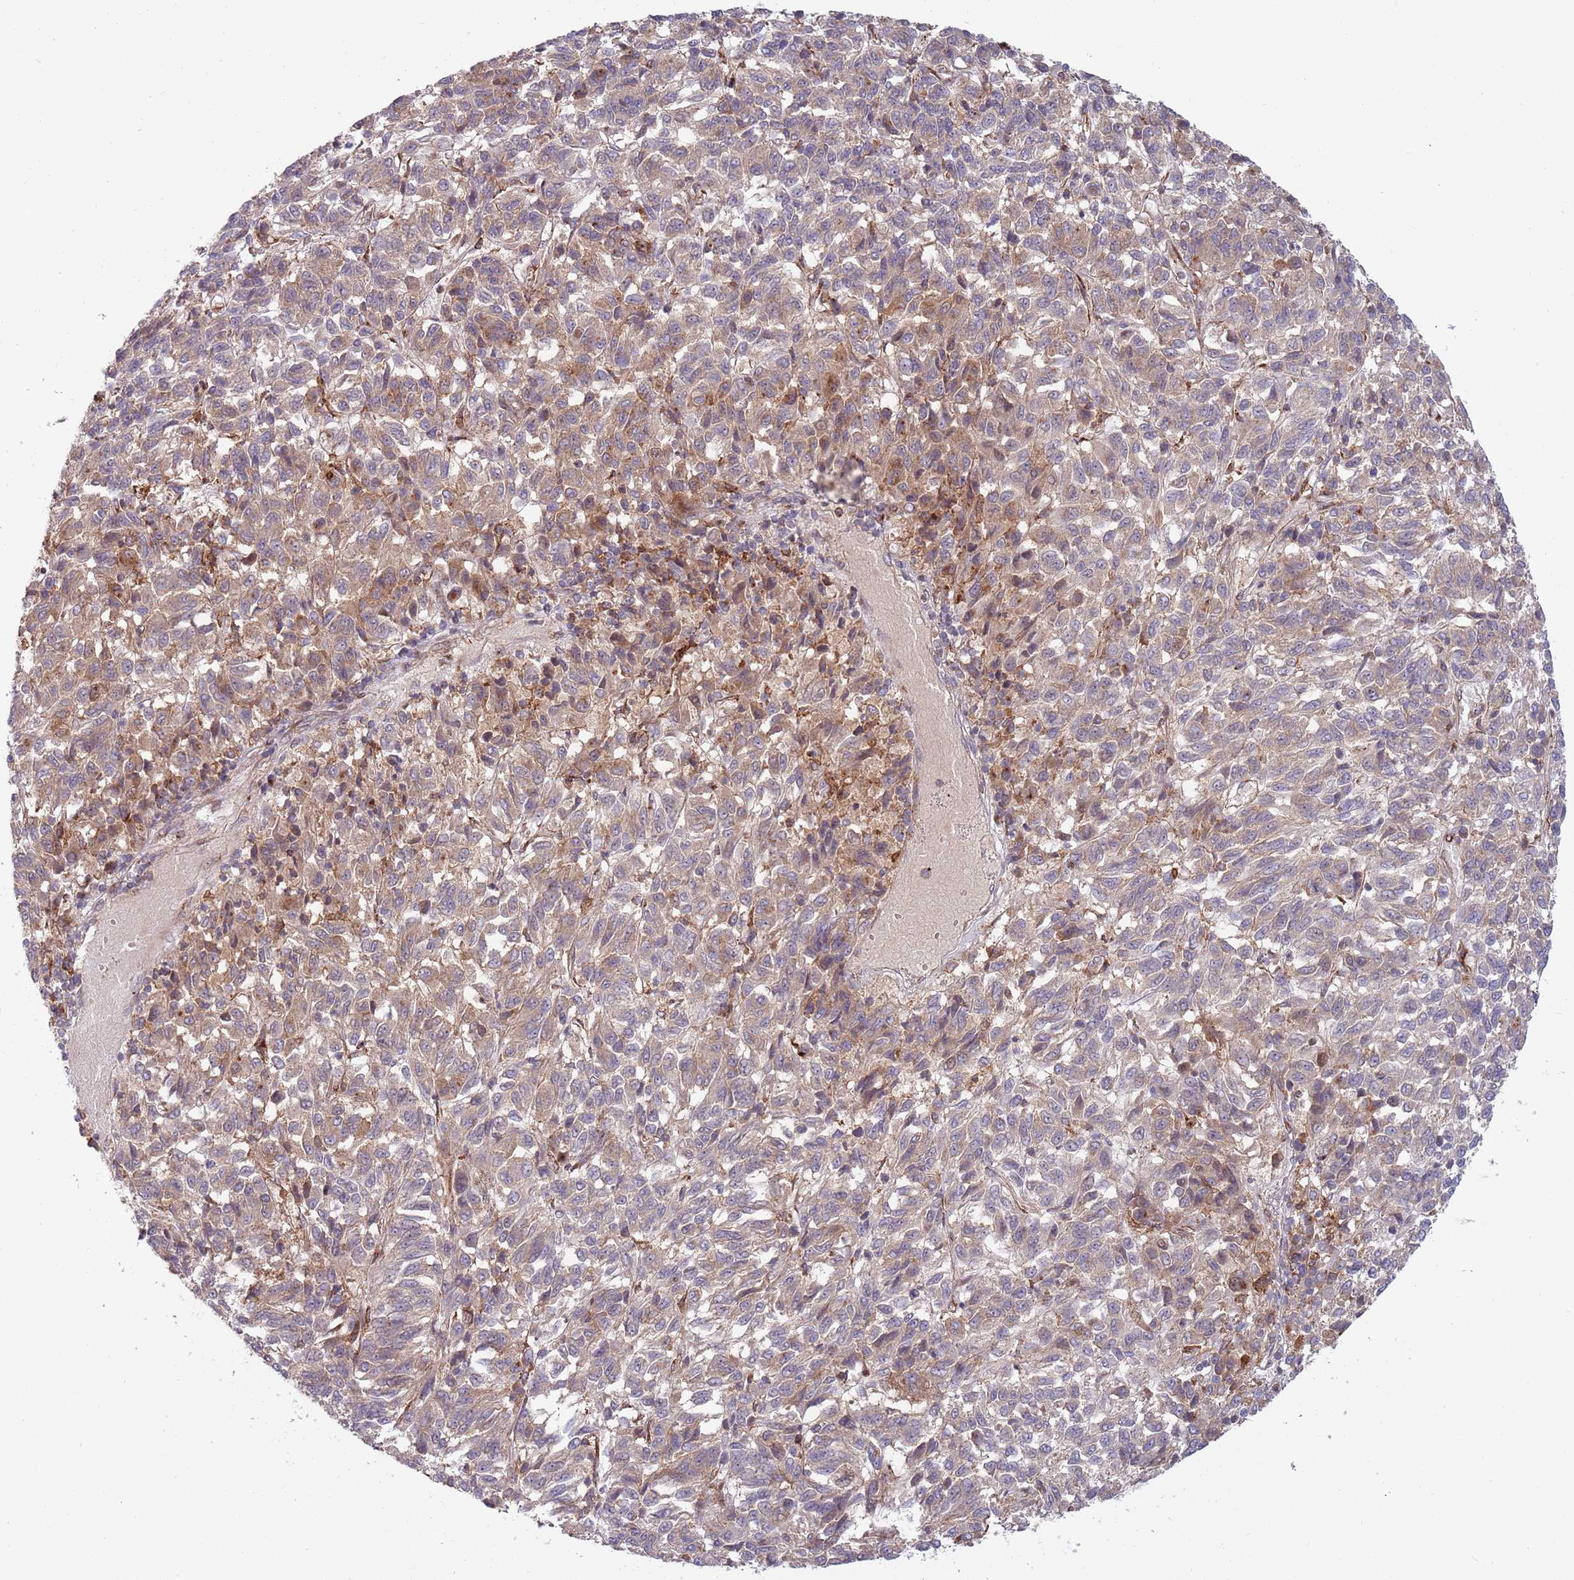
{"staining": {"intensity": "weak", "quantity": "25%-75%", "location": "cytoplasmic/membranous"}, "tissue": "melanoma", "cell_type": "Tumor cells", "image_type": "cancer", "snomed": [{"axis": "morphology", "description": "Malignant melanoma, Metastatic site"}, {"axis": "topography", "description": "Lung"}], "caption": "The image displays staining of melanoma, revealing weak cytoplasmic/membranous protein positivity (brown color) within tumor cells.", "gene": "BTBD7", "patient": {"sex": "male", "age": 64}}